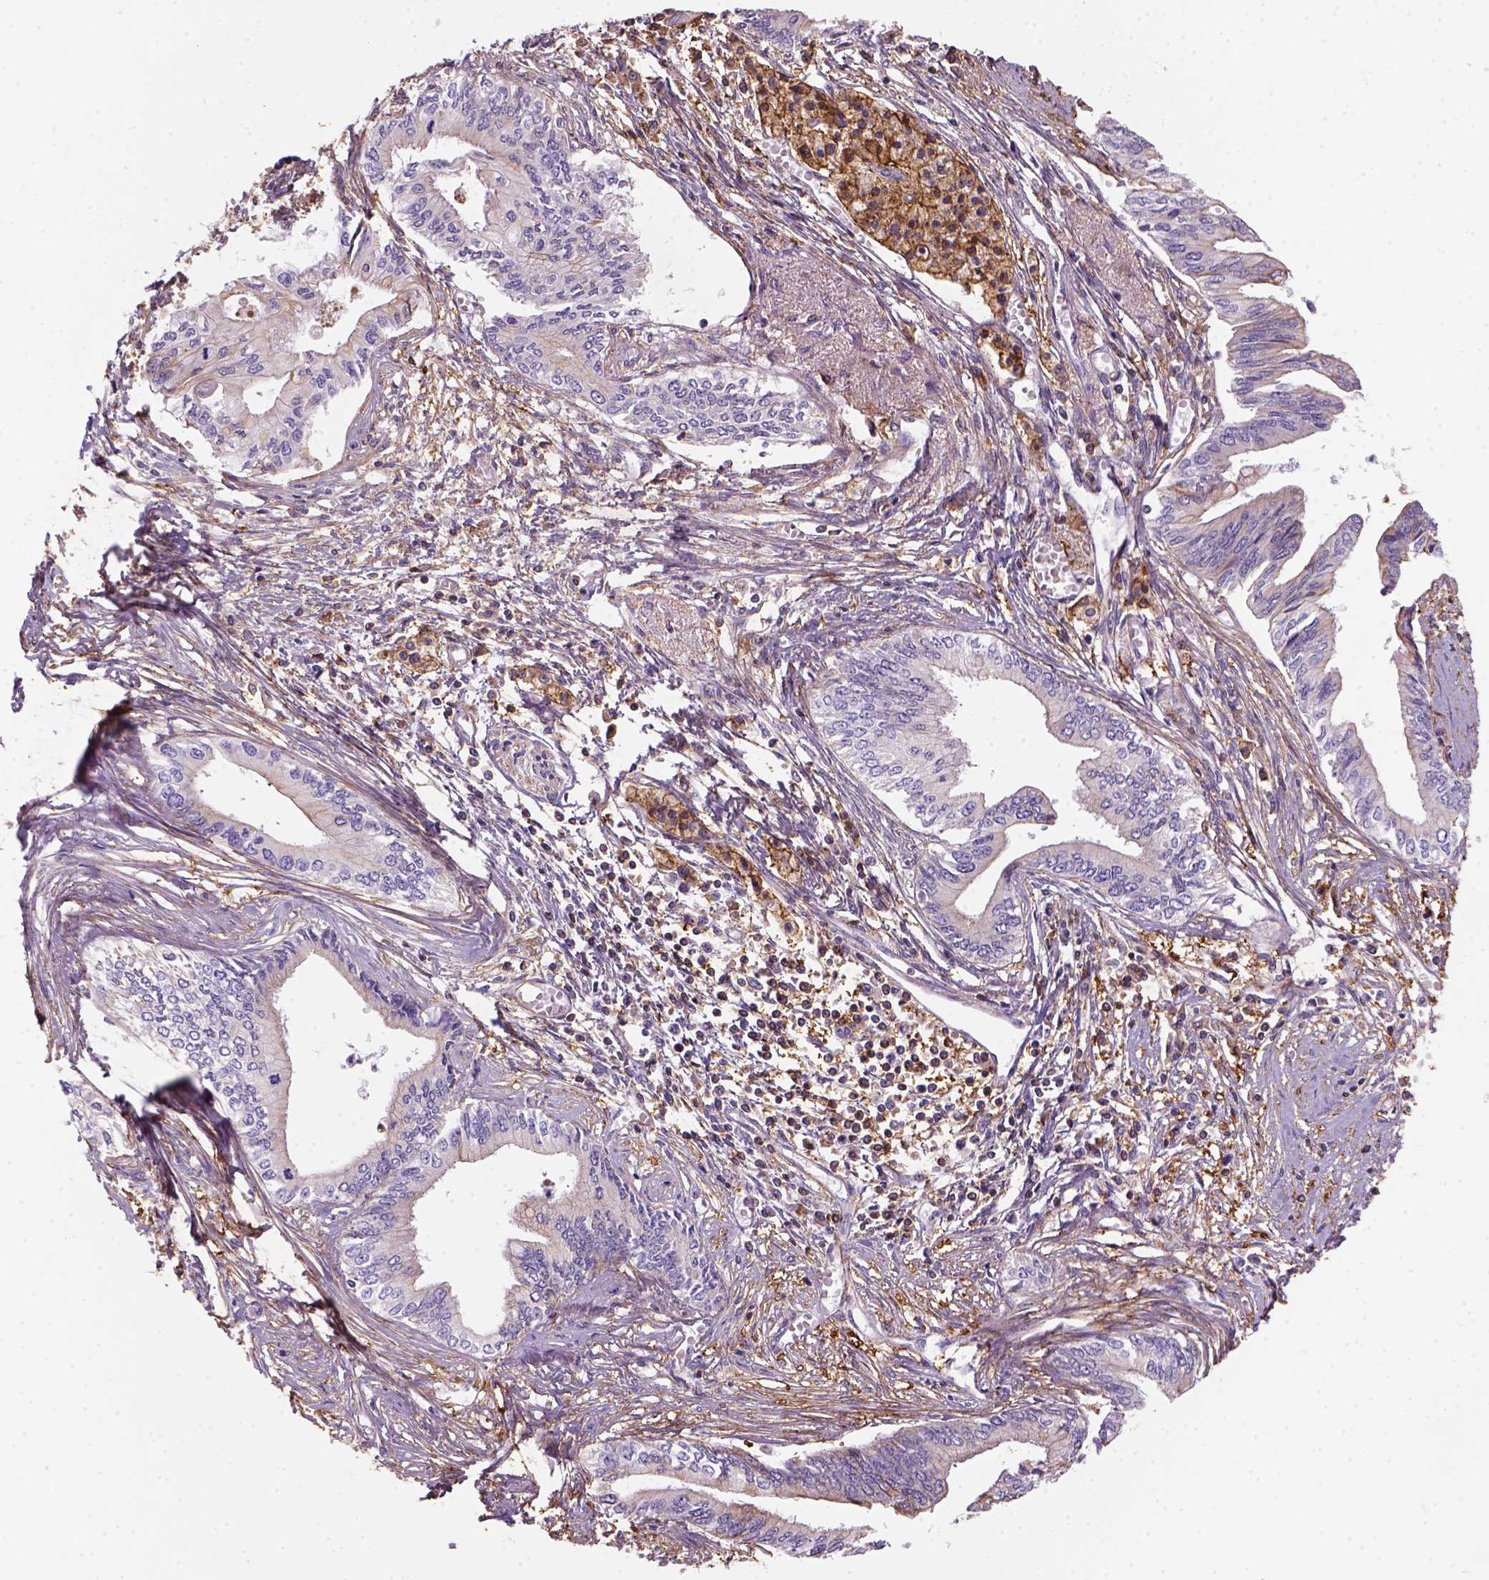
{"staining": {"intensity": "moderate", "quantity": "<25%", "location": "cytoplasmic/membranous"}, "tissue": "pancreatic cancer", "cell_type": "Tumor cells", "image_type": "cancer", "snomed": [{"axis": "morphology", "description": "Adenocarcinoma, NOS"}, {"axis": "topography", "description": "Pancreas"}], "caption": "Immunohistochemistry of adenocarcinoma (pancreatic) shows low levels of moderate cytoplasmic/membranous staining in approximately <25% of tumor cells. Nuclei are stained in blue.", "gene": "GPRC5D", "patient": {"sex": "female", "age": 61}}